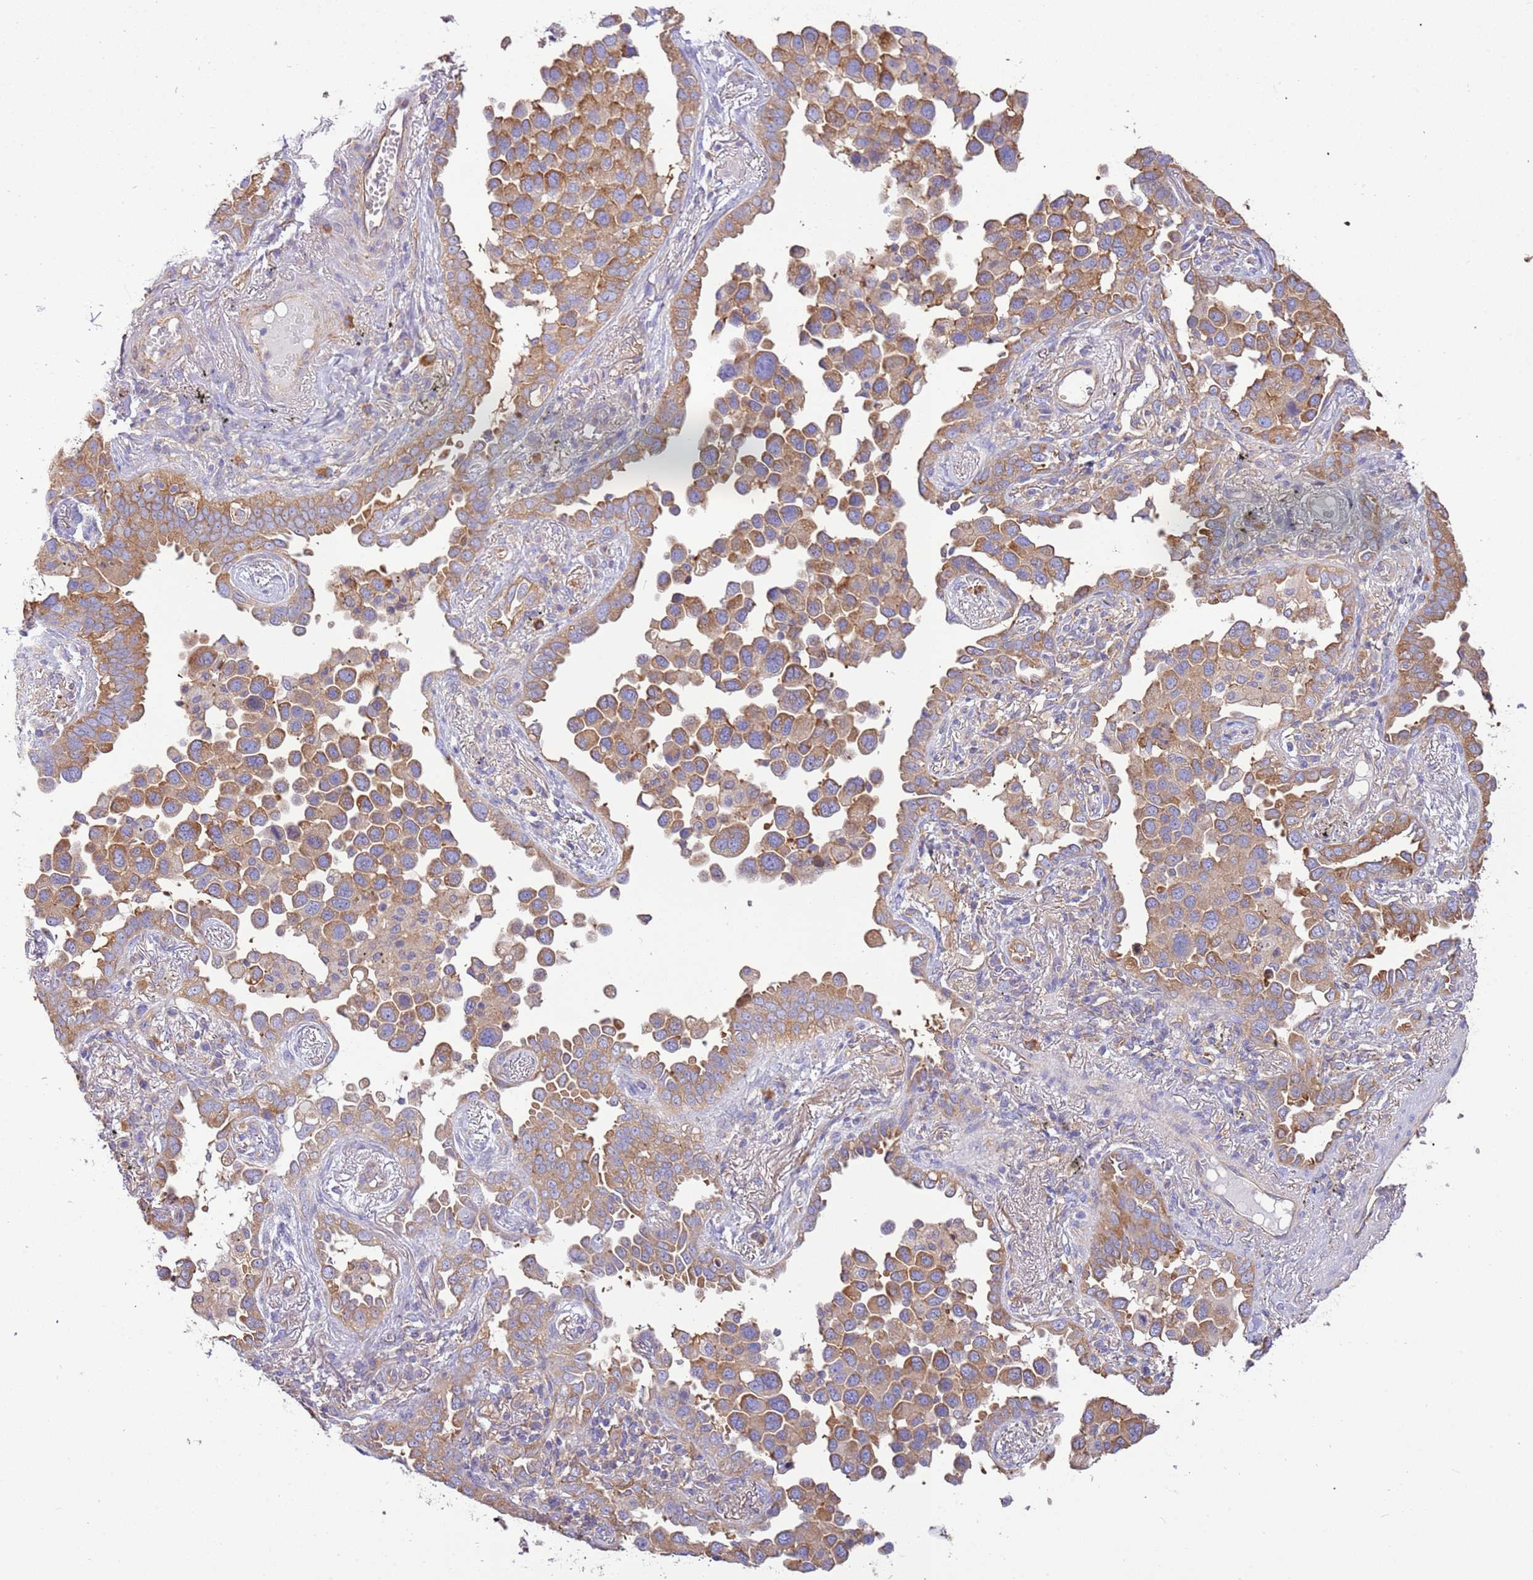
{"staining": {"intensity": "moderate", "quantity": ">75%", "location": "cytoplasmic/membranous"}, "tissue": "lung cancer", "cell_type": "Tumor cells", "image_type": "cancer", "snomed": [{"axis": "morphology", "description": "Adenocarcinoma, NOS"}, {"axis": "topography", "description": "Lung"}], "caption": "Protein analysis of adenocarcinoma (lung) tissue reveals moderate cytoplasmic/membranous expression in approximately >75% of tumor cells.", "gene": "NAALADL1", "patient": {"sex": "male", "age": 67}}